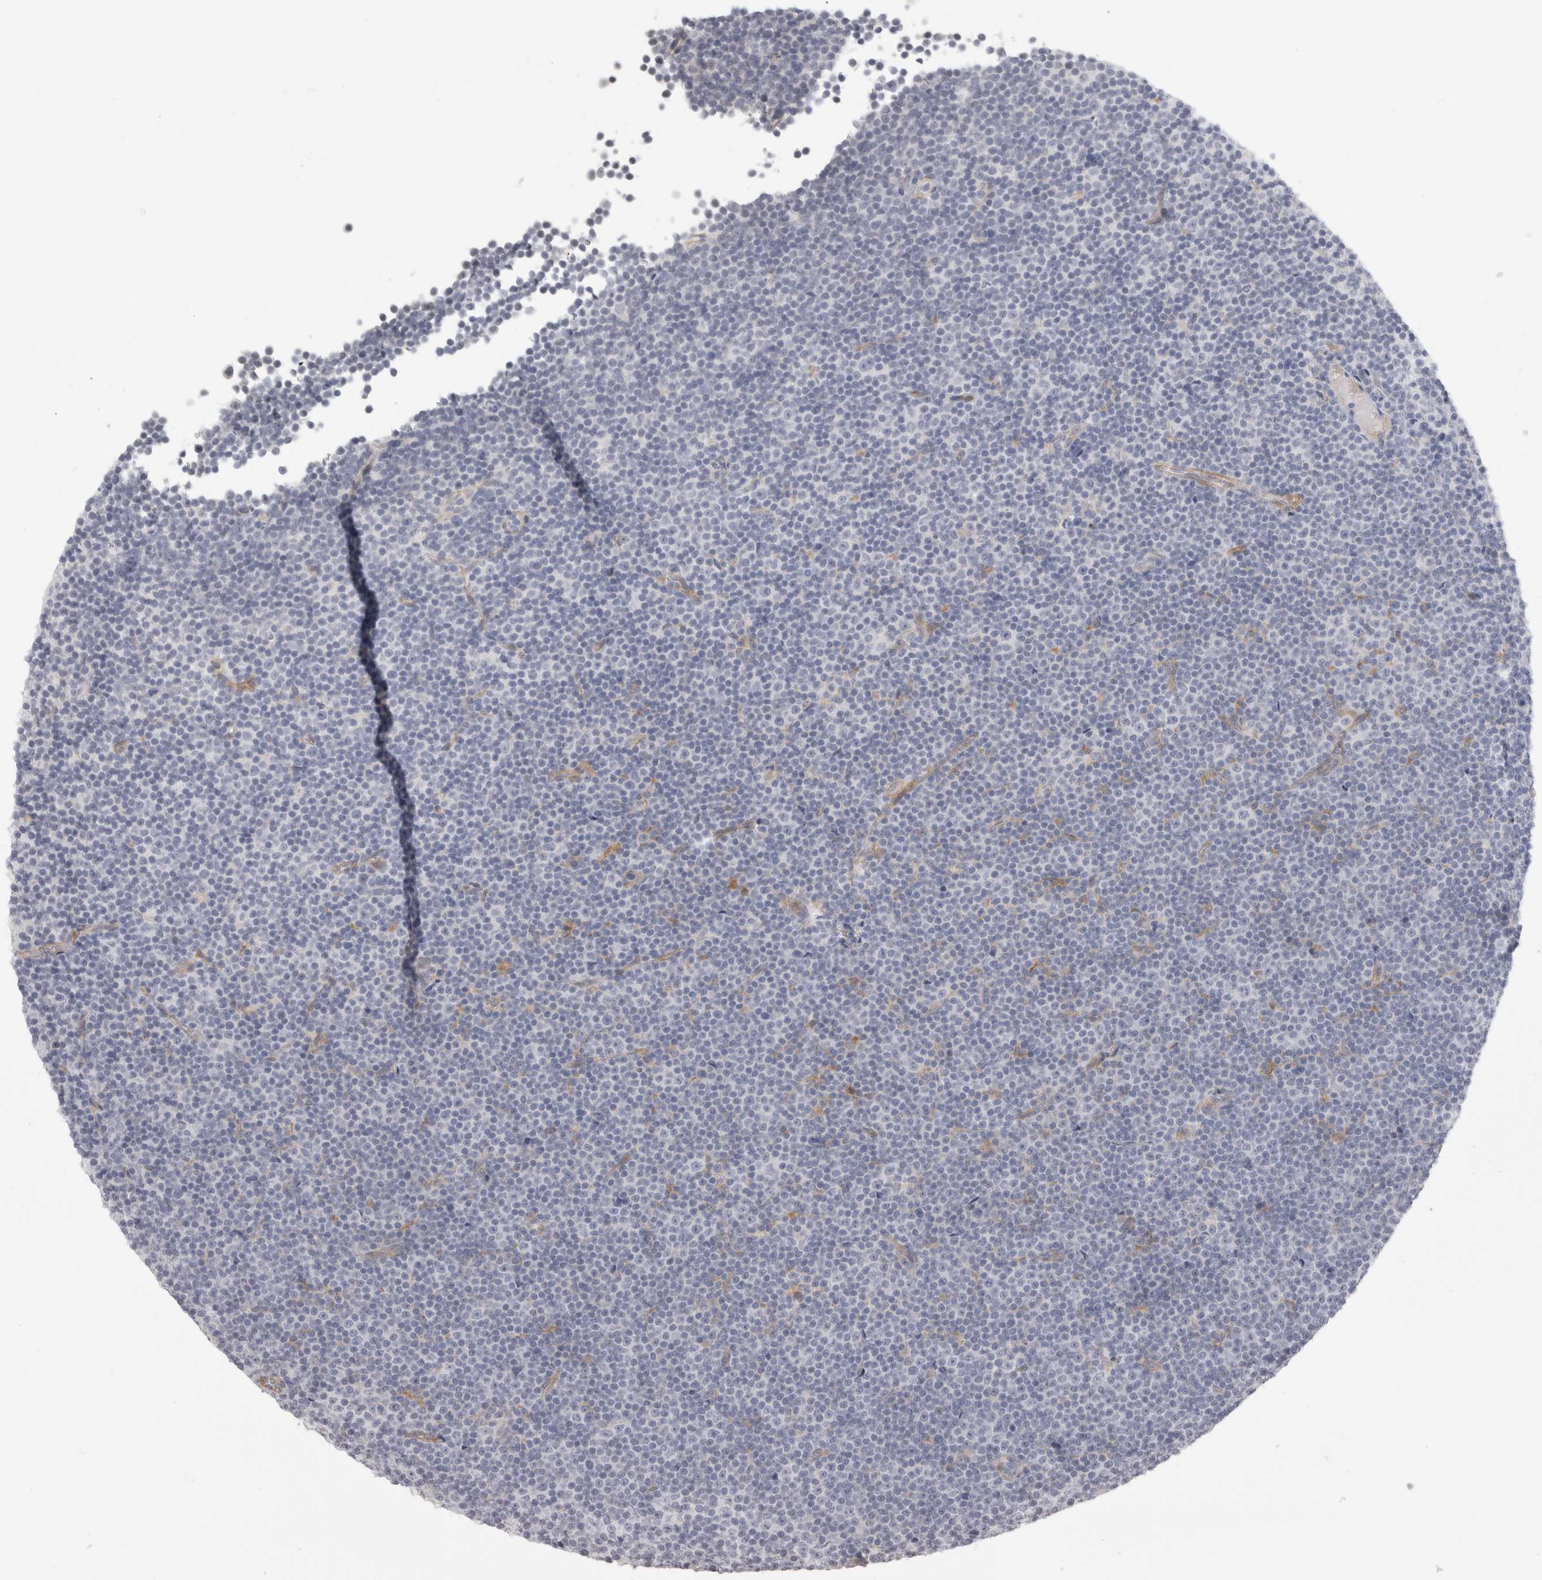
{"staining": {"intensity": "negative", "quantity": "none", "location": "none"}, "tissue": "lymphoma", "cell_type": "Tumor cells", "image_type": "cancer", "snomed": [{"axis": "morphology", "description": "Malignant lymphoma, non-Hodgkin's type, Low grade"}, {"axis": "topography", "description": "Lymph node"}], "caption": "Tumor cells are negative for protein expression in human low-grade malignant lymphoma, non-Hodgkin's type. (DAB (3,3'-diaminobenzidine) immunohistochemistry (IHC) visualized using brightfield microscopy, high magnification).", "gene": "FBLIM1", "patient": {"sex": "female", "age": 67}}